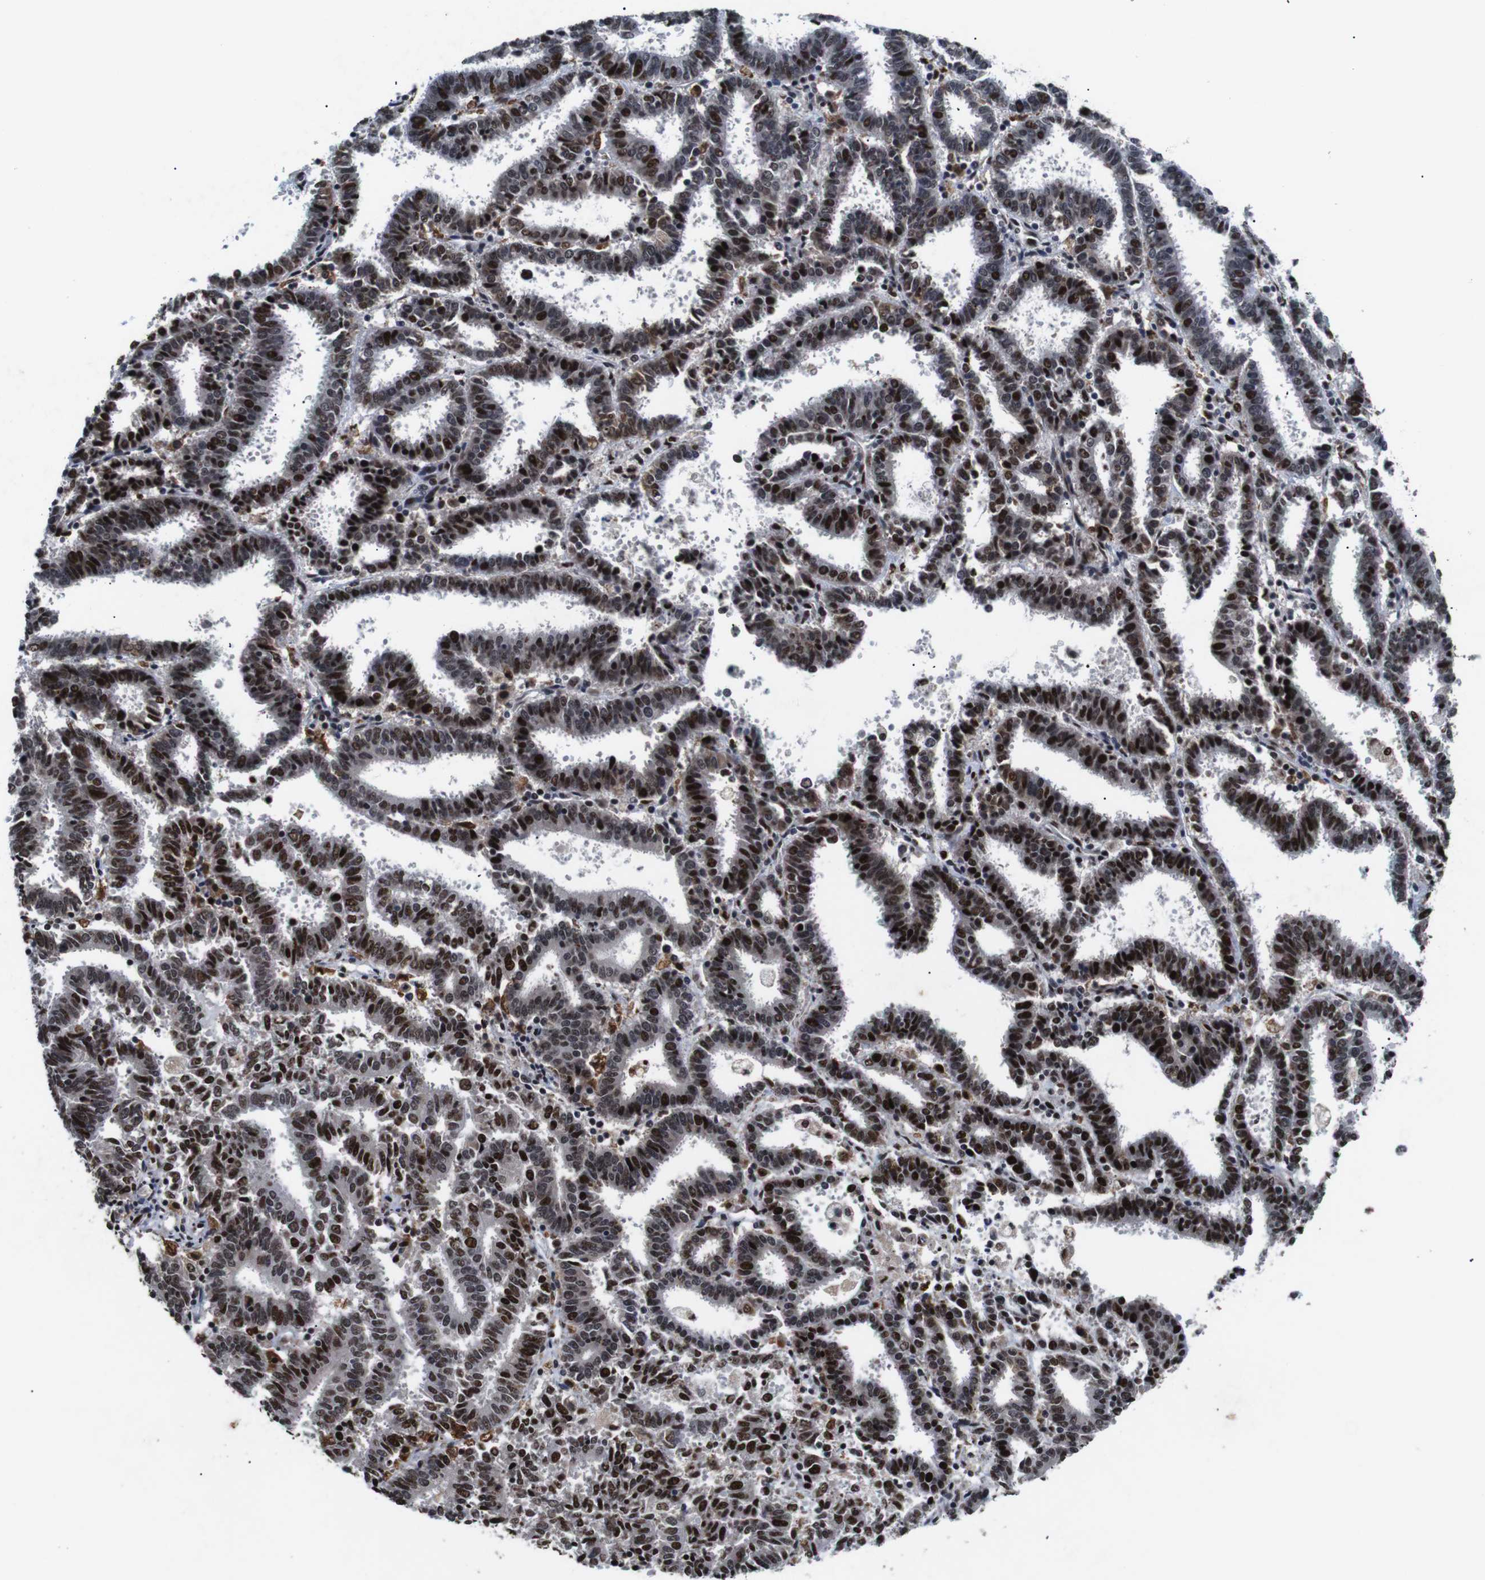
{"staining": {"intensity": "strong", "quantity": "25%-75%", "location": "nuclear"}, "tissue": "endometrial cancer", "cell_type": "Tumor cells", "image_type": "cancer", "snomed": [{"axis": "morphology", "description": "Adenocarcinoma, NOS"}, {"axis": "topography", "description": "Uterus"}], "caption": "IHC photomicrograph of human endometrial adenocarcinoma stained for a protein (brown), which reveals high levels of strong nuclear expression in approximately 25%-75% of tumor cells.", "gene": "EIF4G1", "patient": {"sex": "female", "age": 83}}